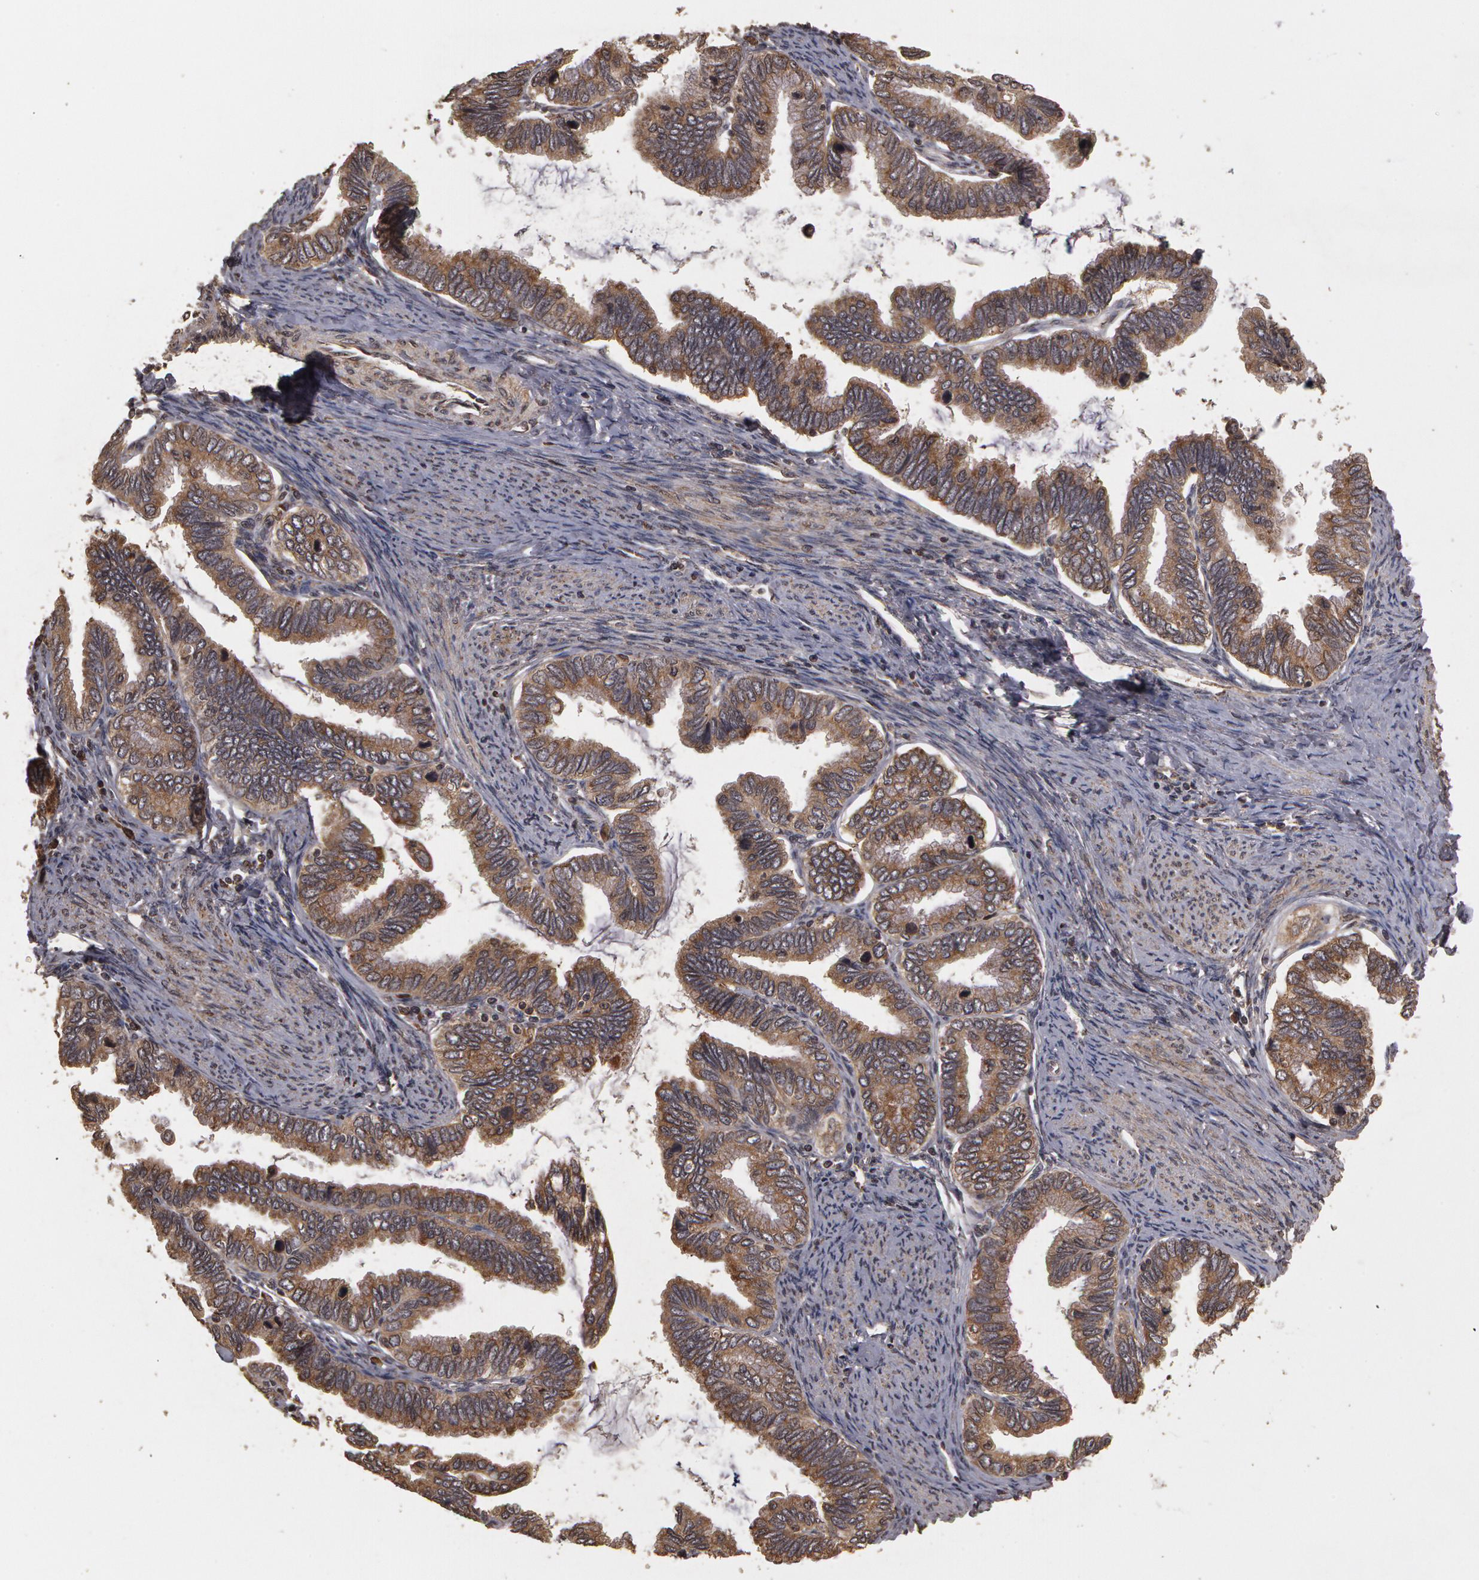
{"staining": {"intensity": "weak", "quantity": ">75%", "location": "cytoplasmic/membranous"}, "tissue": "cervical cancer", "cell_type": "Tumor cells", "image_type": "cancer", "snomed": [{"axis": "morphology", "description": "Adenocarcinoma, NOS"}, {"axis": "topography", "description": "Cervix"}], "caption": "Weak cytoplasmic/membranous positivity for a protein is seen in about >75% of tumor cells of adenocarcinoma (cervical) using immunohistochemistry.", "gene": "CALR", "patient": {"sex": "female", "age": 49}}